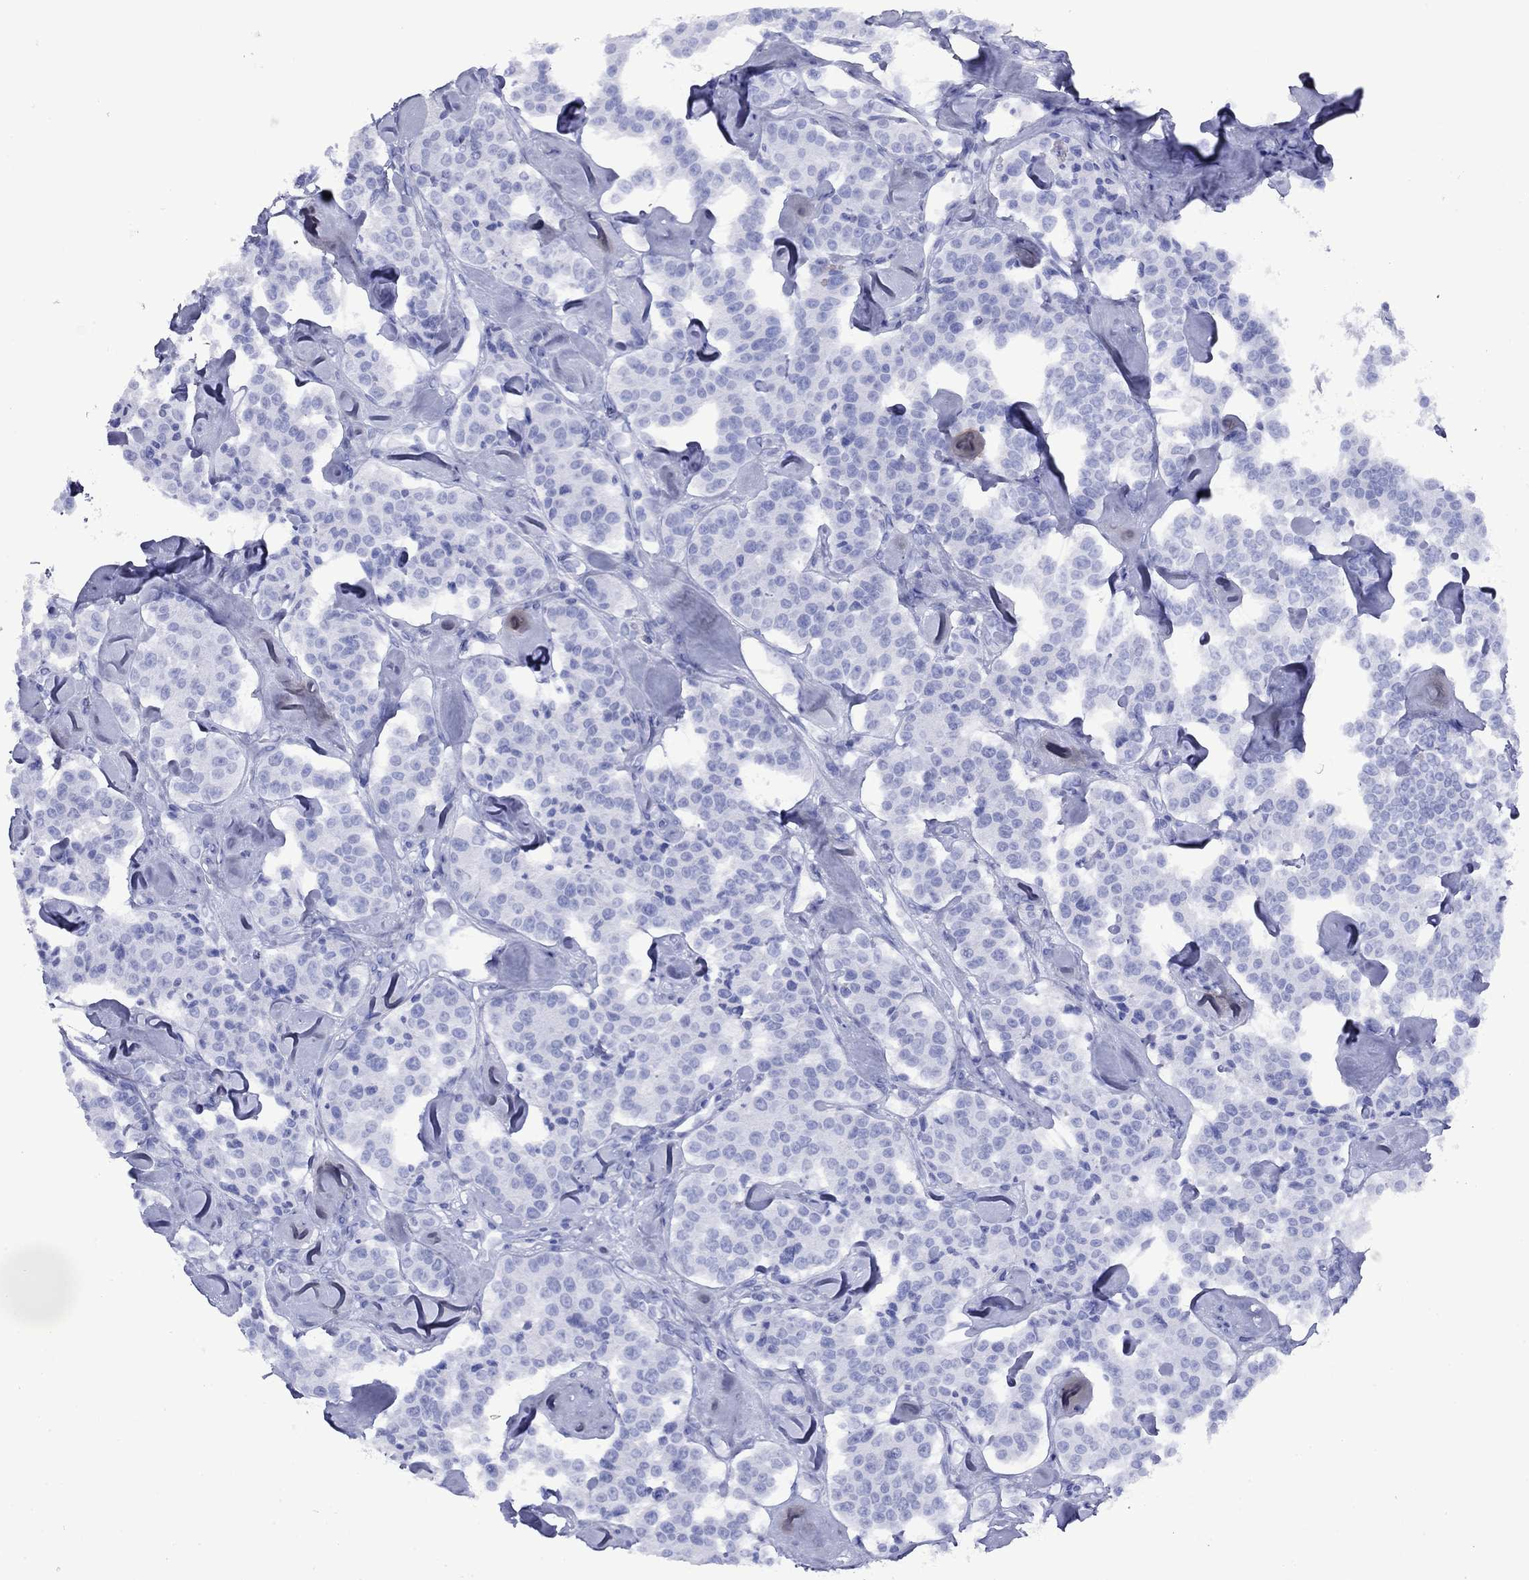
{"staining": {"intensity": "negative", "quantity": "none", "location": "none"}, "tissue": "carcinoid", "cell_type": "Tumor cells", "image_type": "cancer", "snomed": [{"axis": "morphology", "description": "Carcinoid, malignant, NOS"}, {"axis": "topography", "description": "Pancreas"}], "caption": "Protein analysis of carcinoid shows no significant expression in tumor cells.", "gene": "GIP", "patient": {"sex": "male", "age": 41}}